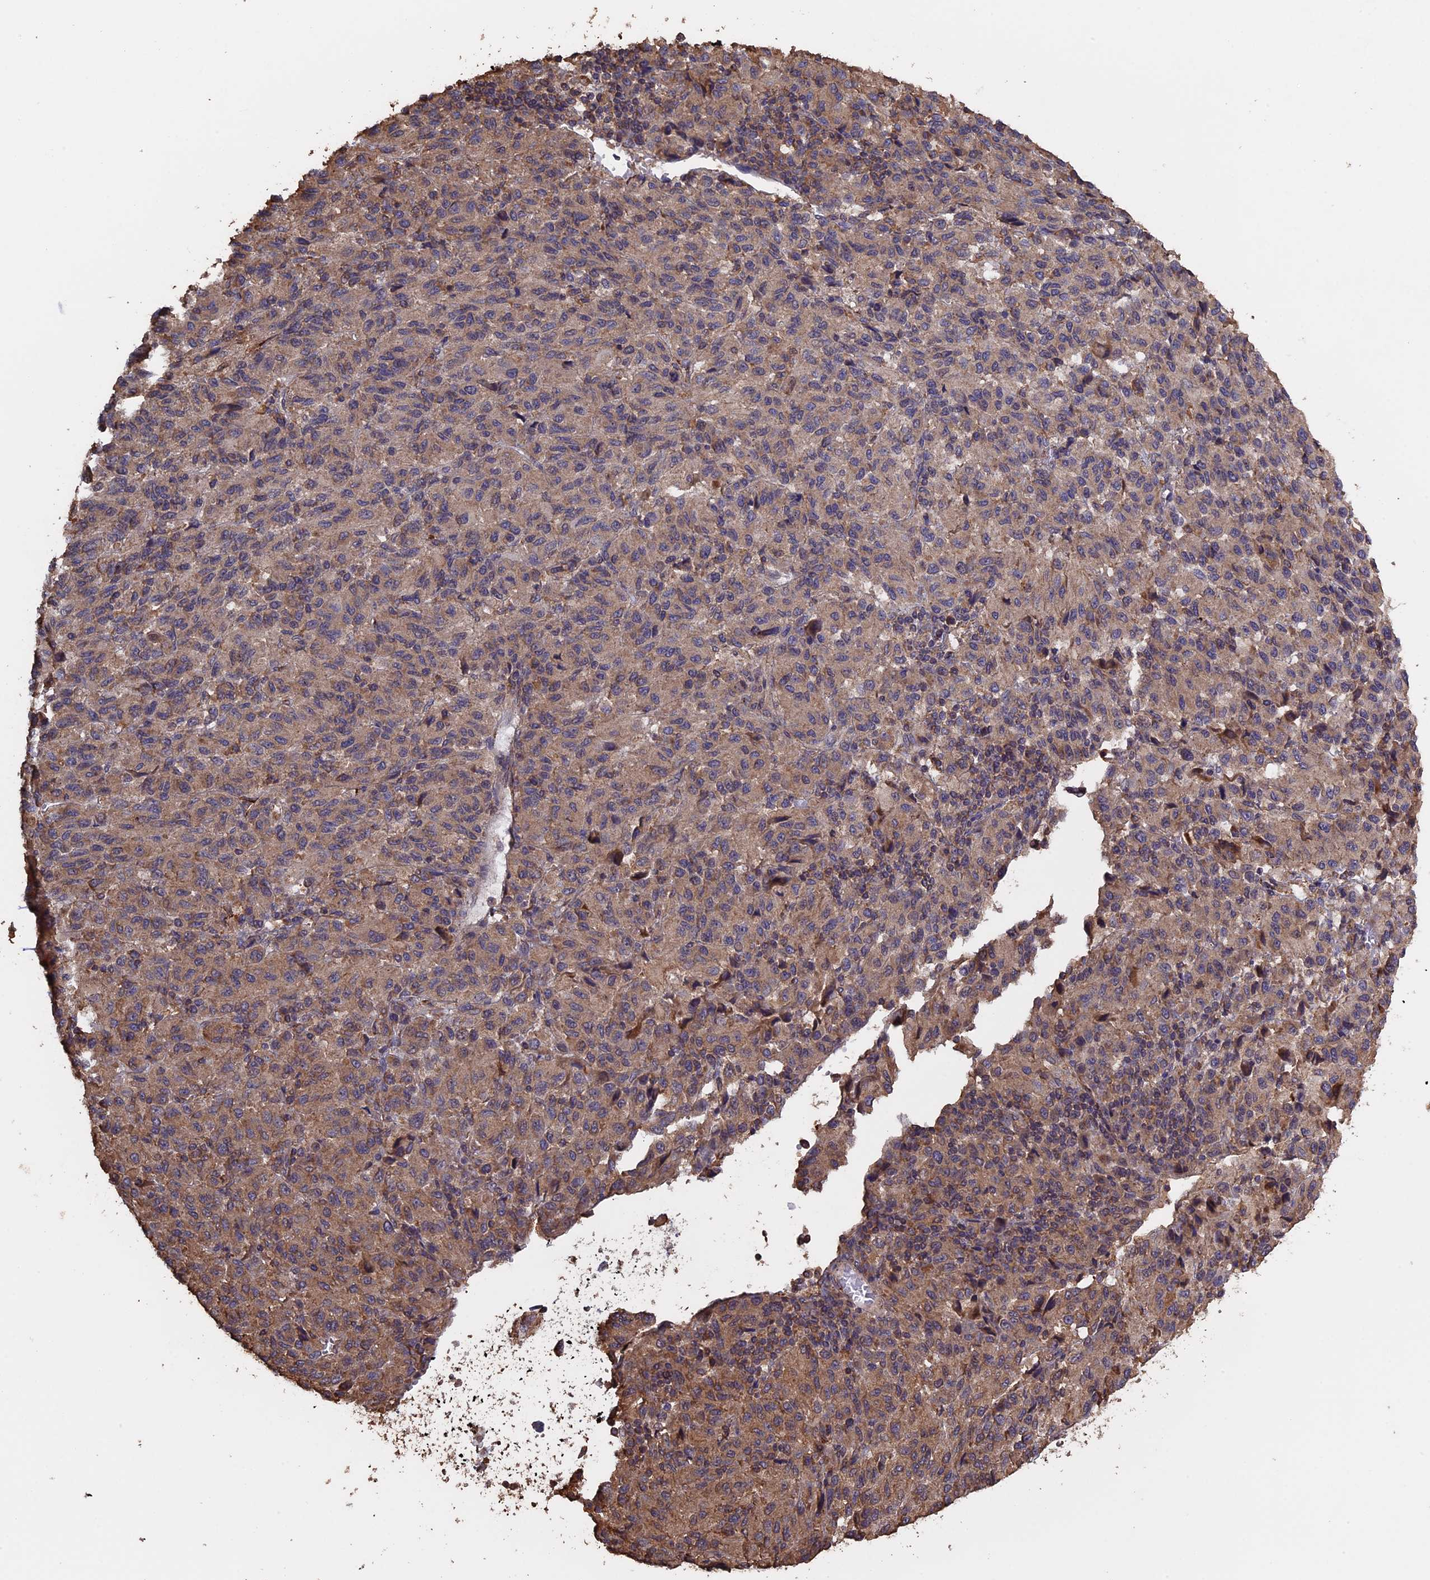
{"staining": {"intensity": "weak", "quantity": ">75%", "location": "cytoplasmic/membranous"}, "tissue": "melanoma", "cell_type": "Tumor cells", "image_type": "cancer", "snomed": [{"axis": "morphology", "description": "Malignant melanoma, Metastatic site"}, {"axis": "topography", "description": "Lung"}], "caption": "A brown stain highlights weak cytoplasmic/membranous positivity of a protein in human melanoma tumor cells.", "gene": "PIGQ", "patient": {"sex": "male", "age": 64}}